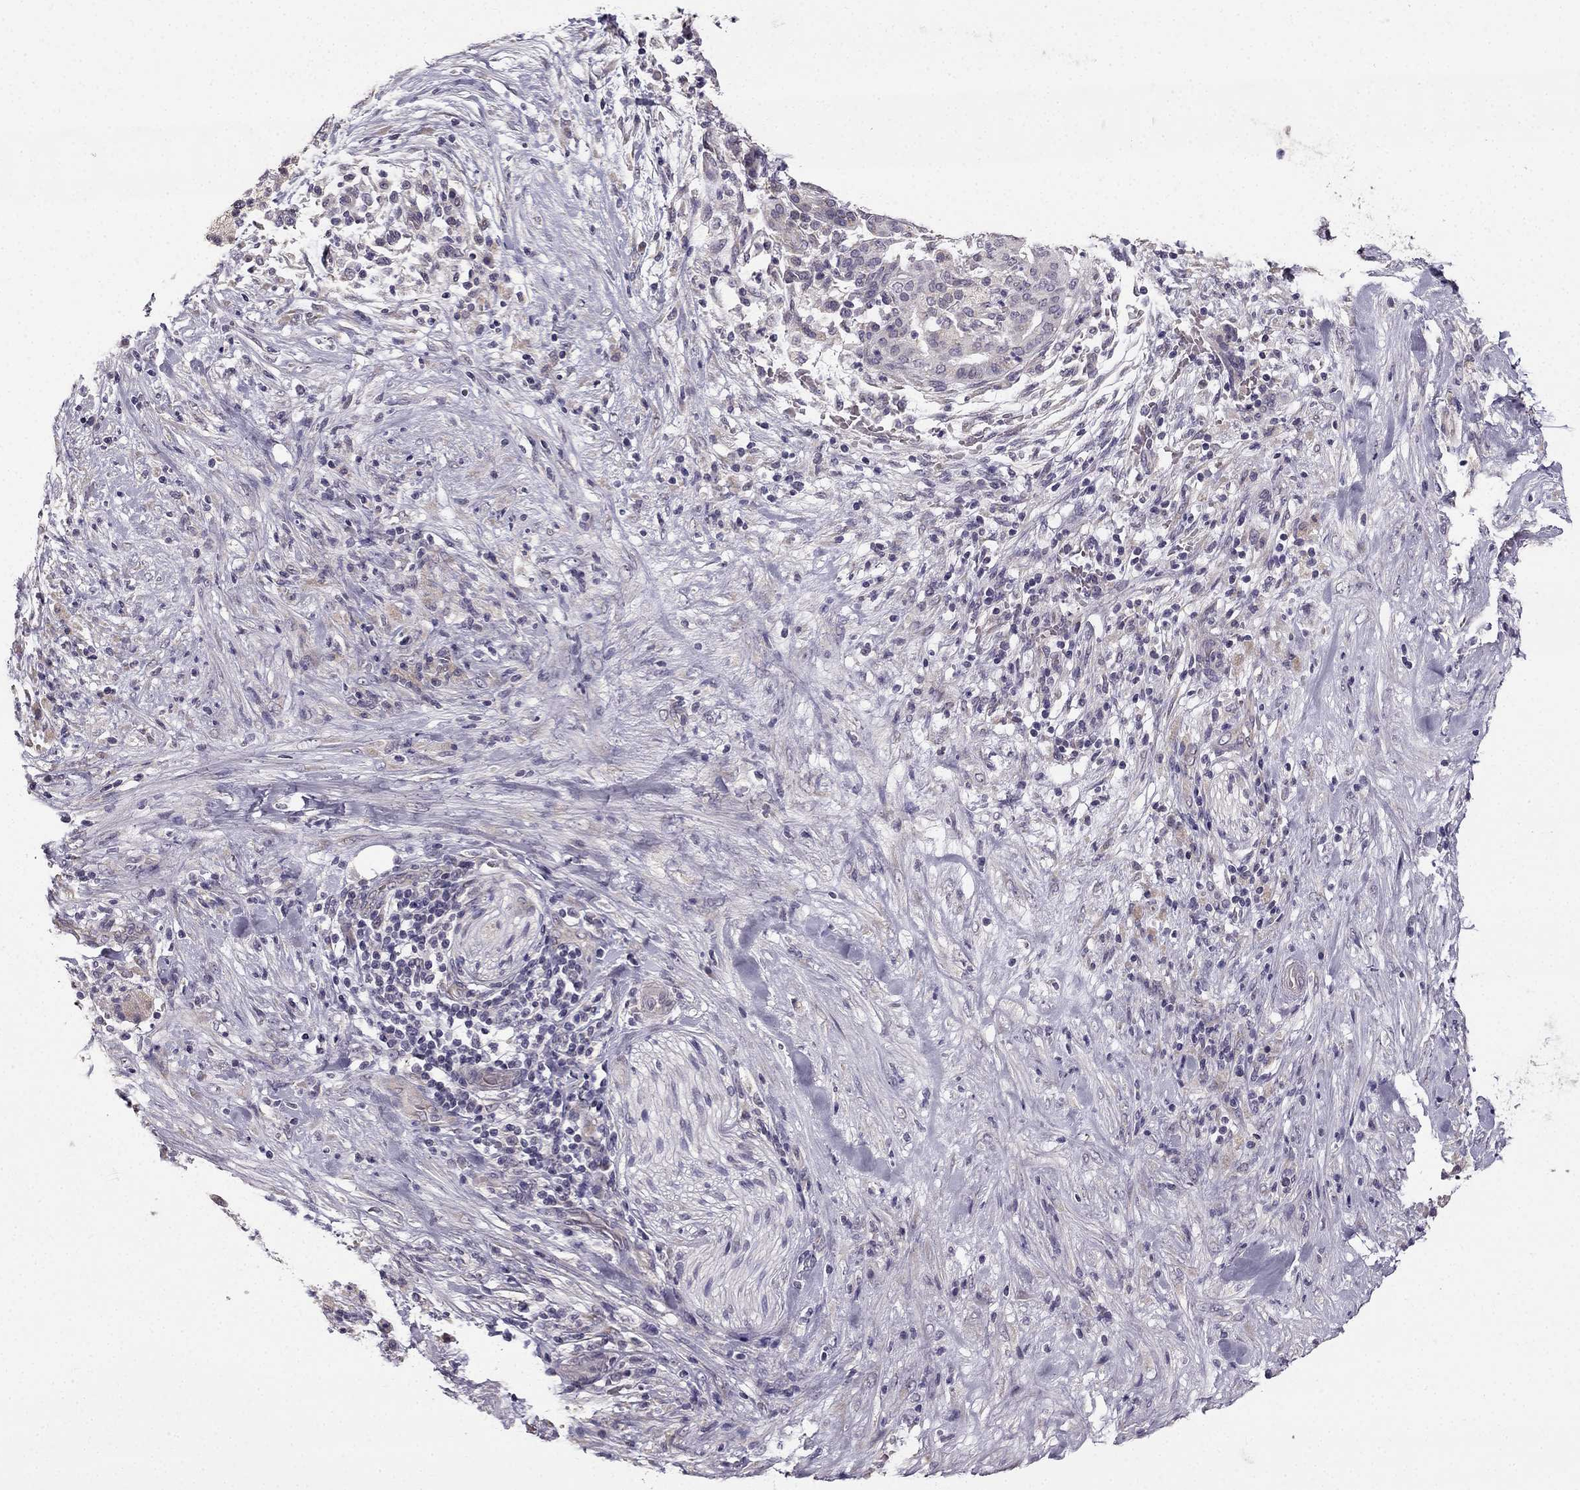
{"staining": {"intensity": "negative", "quantity": "none", "location": "none"}, "tissue": "pancreatic cancer", "cell_type": "Tumor cells", "image_type": "cancer", "snomed": [{"axis": "morphology", "description": "Adenocarcinoma, NOS"}, {"axis": "topography", "description": "Pancreas"}], "caption": "There is no significant expression in tumor cells of pancreatic cancer. (DAB immunohistochemistry with hematoxylin counter stain).", "gene": "TSPYL5", "patient": {"sex": "male", "age": 44}}